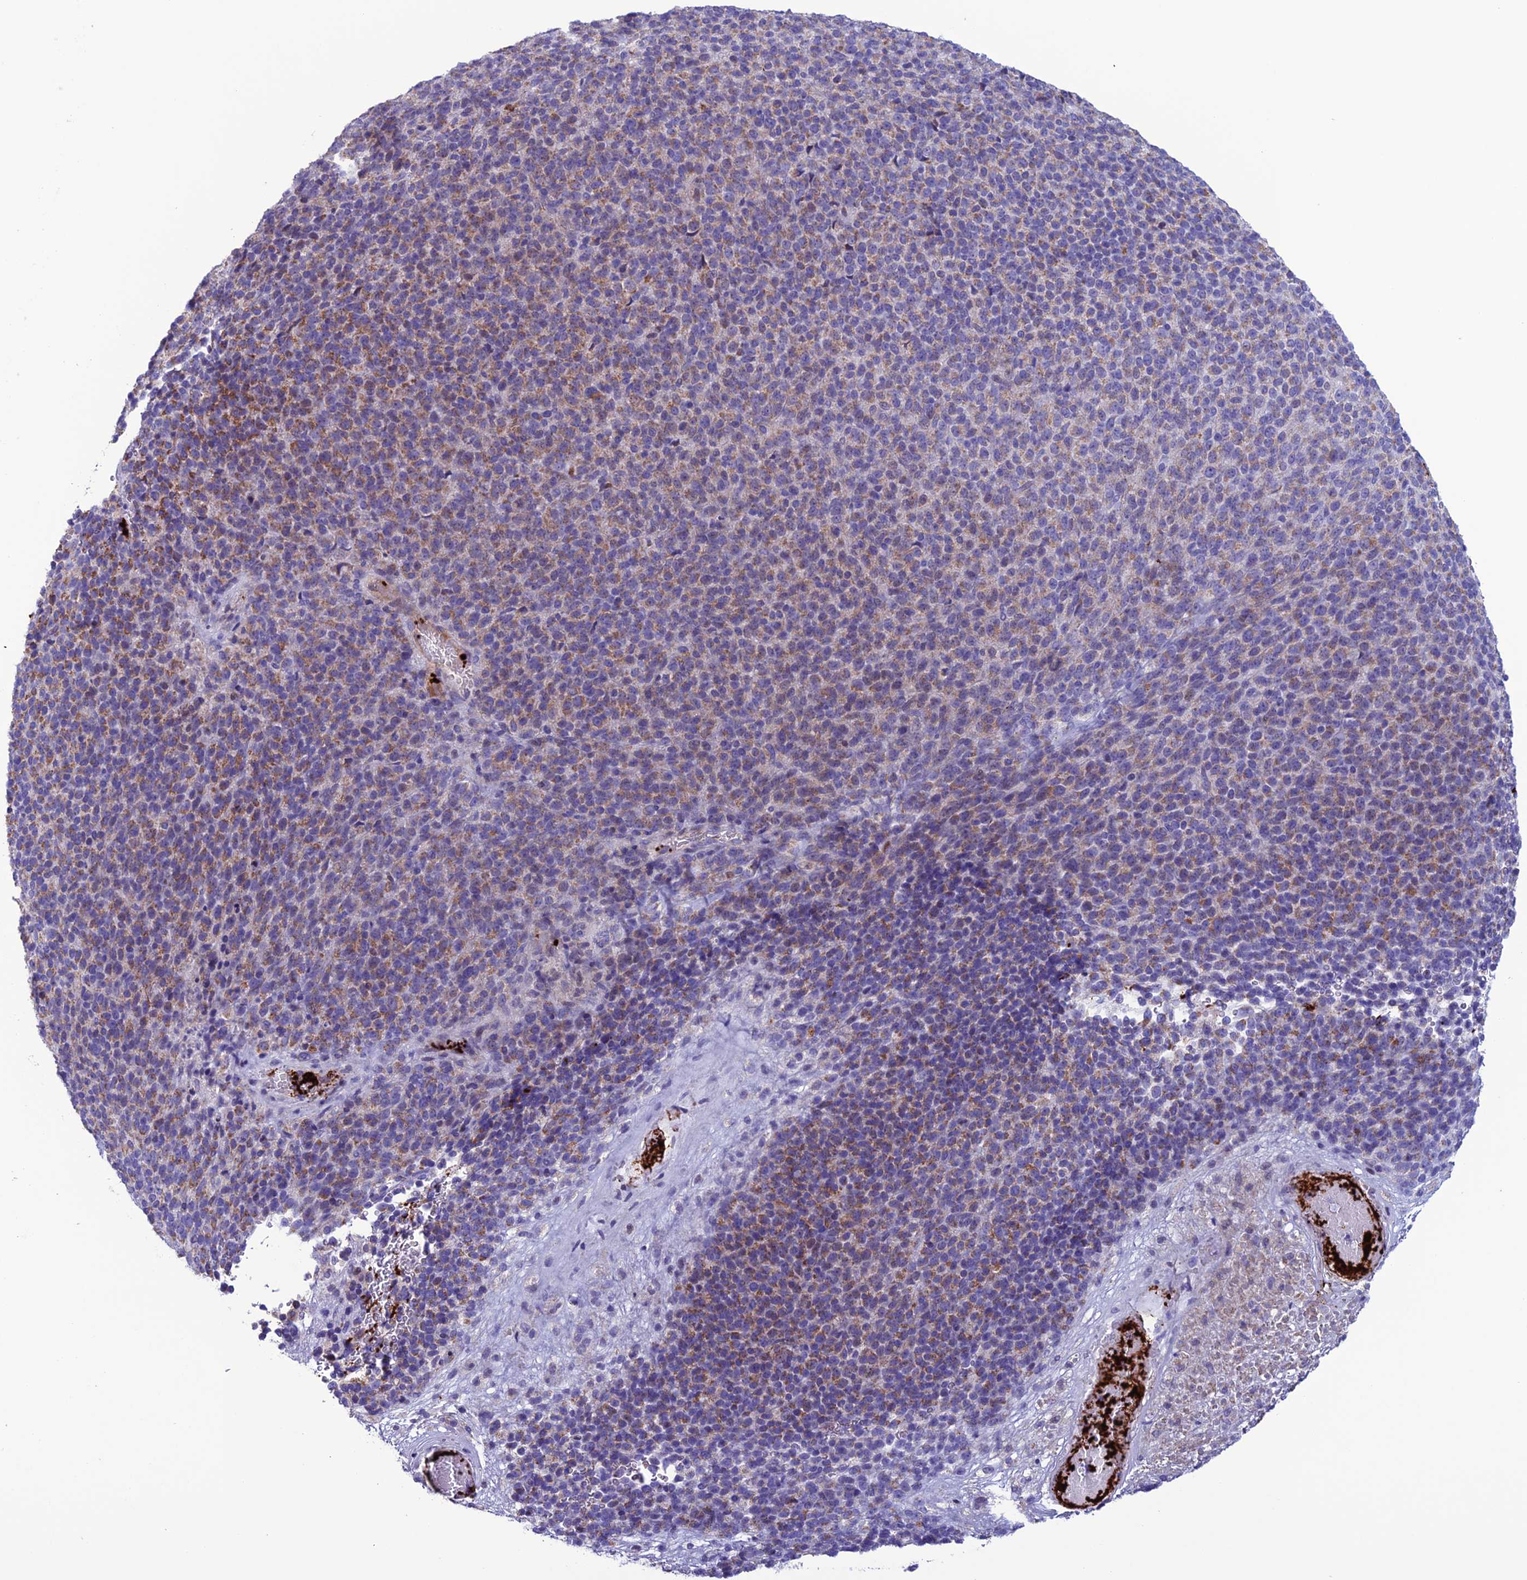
{"staining": {"intensity": "moderate", "quantity": "25%-75%", "location": "cytoplasmic/membranous"}, "tissue": "melanoma", "cell_type": "Tumor cells", "image_type": "cancer", "snomed": [{"axis": "morphology", "description": "Malignant melanoma, Metastatic site"}, {"axis": "topography", "description": "Brain"}], "caption": "Malignant melanoma (metastatic site) tissue displays moderate cytoplasmic/membranous positivity in approximately 25%-75% of tumor cells, visualized by immunohistochemistry. The protein is shown in brown color, while the nuclei are stained blue.", "gene": "C21orf140", "patient": {"sex": "female", "age": 56}}